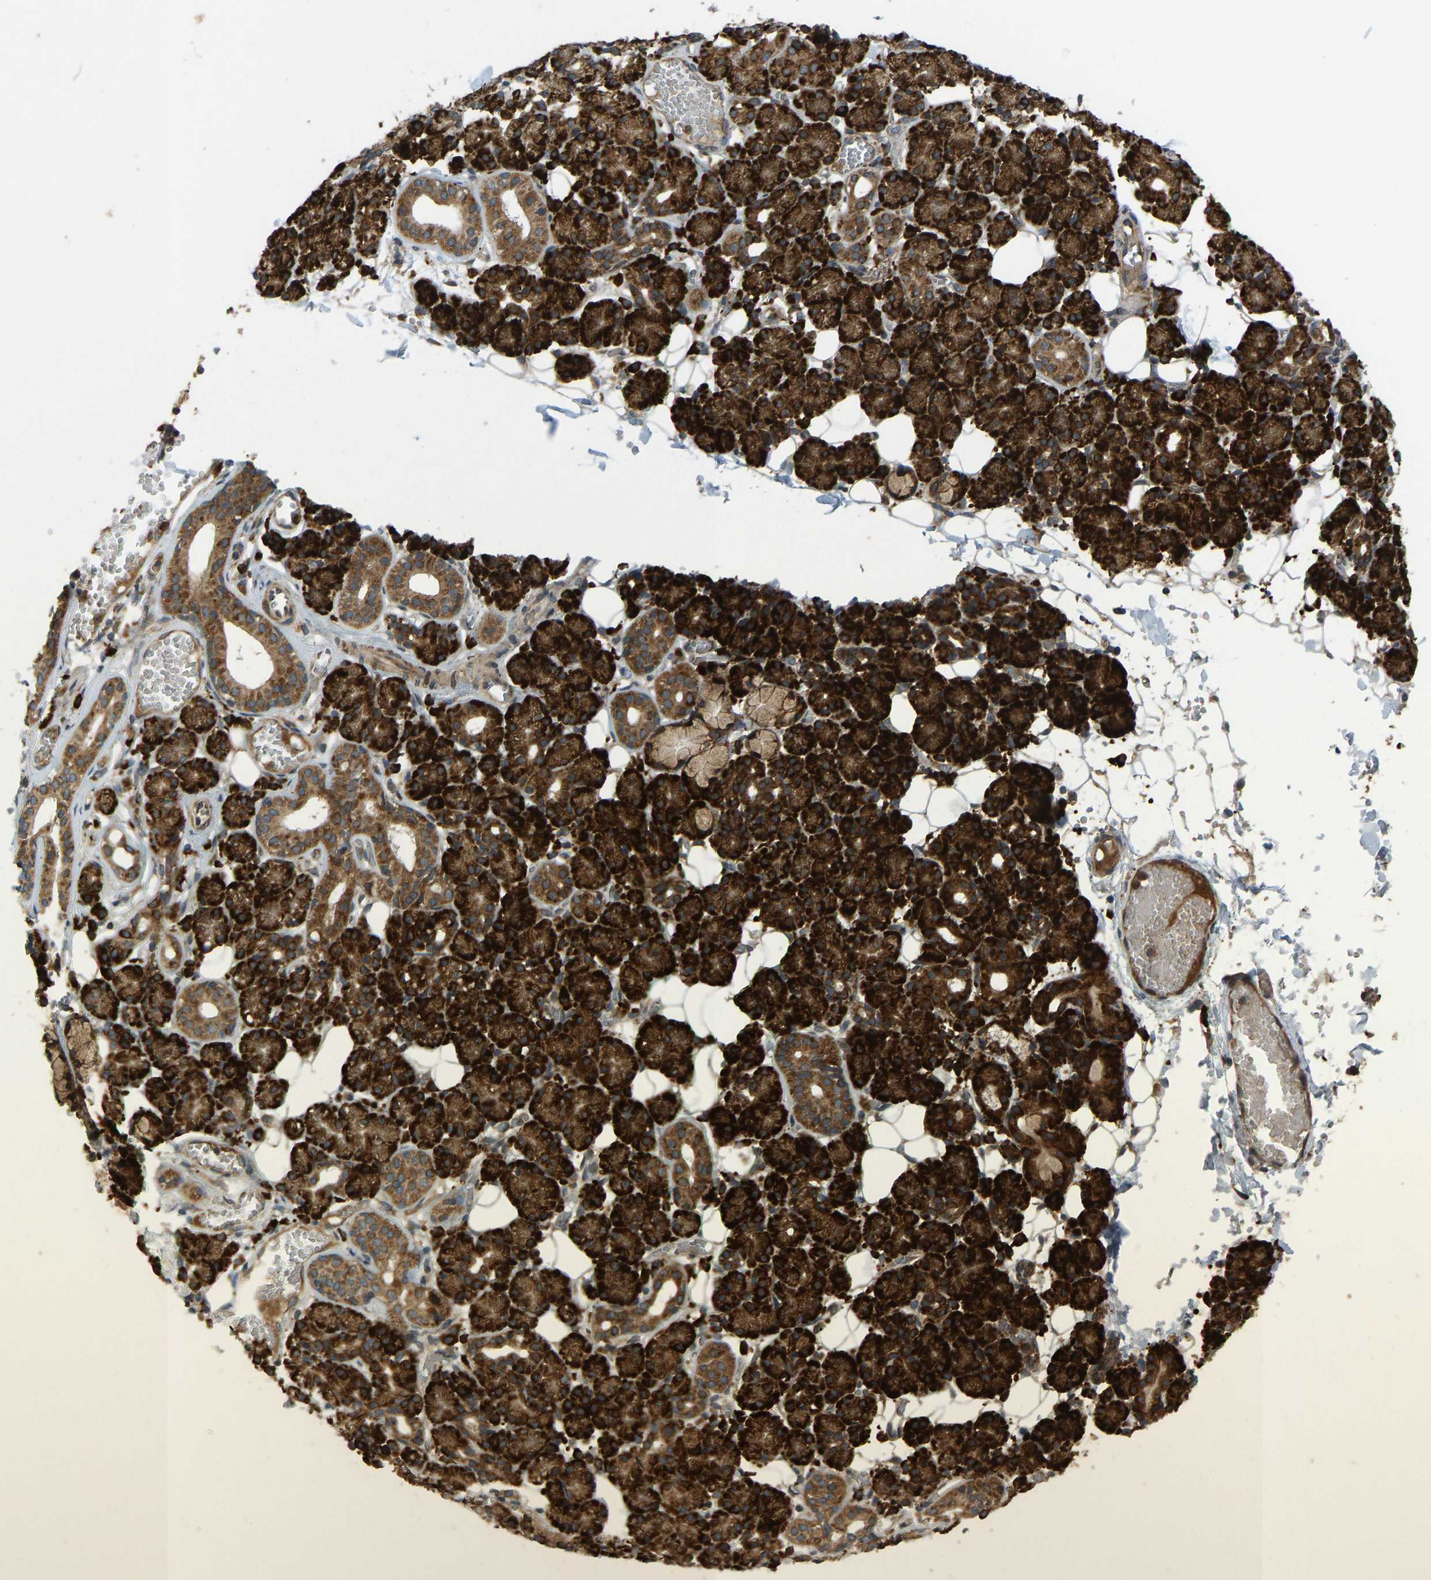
{"staining": {"intensity": "strong", "quantity": ">75%", "location": "cytoplasmic/membranous"}, "tissue": "salivary gland", "cell_type": "Glandular cells", "image_type": "normal", "snomed": [{"axis": "morphology", "description": "Normal tissue, NOS"}, {"axis": "topography", "description": "Salivary gland"}], "caption": "This image displays immunohistochemistry staining of normal human salivary gland, with high strong cytoplasmic/membranous positivity in approximately >75% of glandular cells.", "gene": "RPN2", "patient": {"sex": "male", "age": 63}}